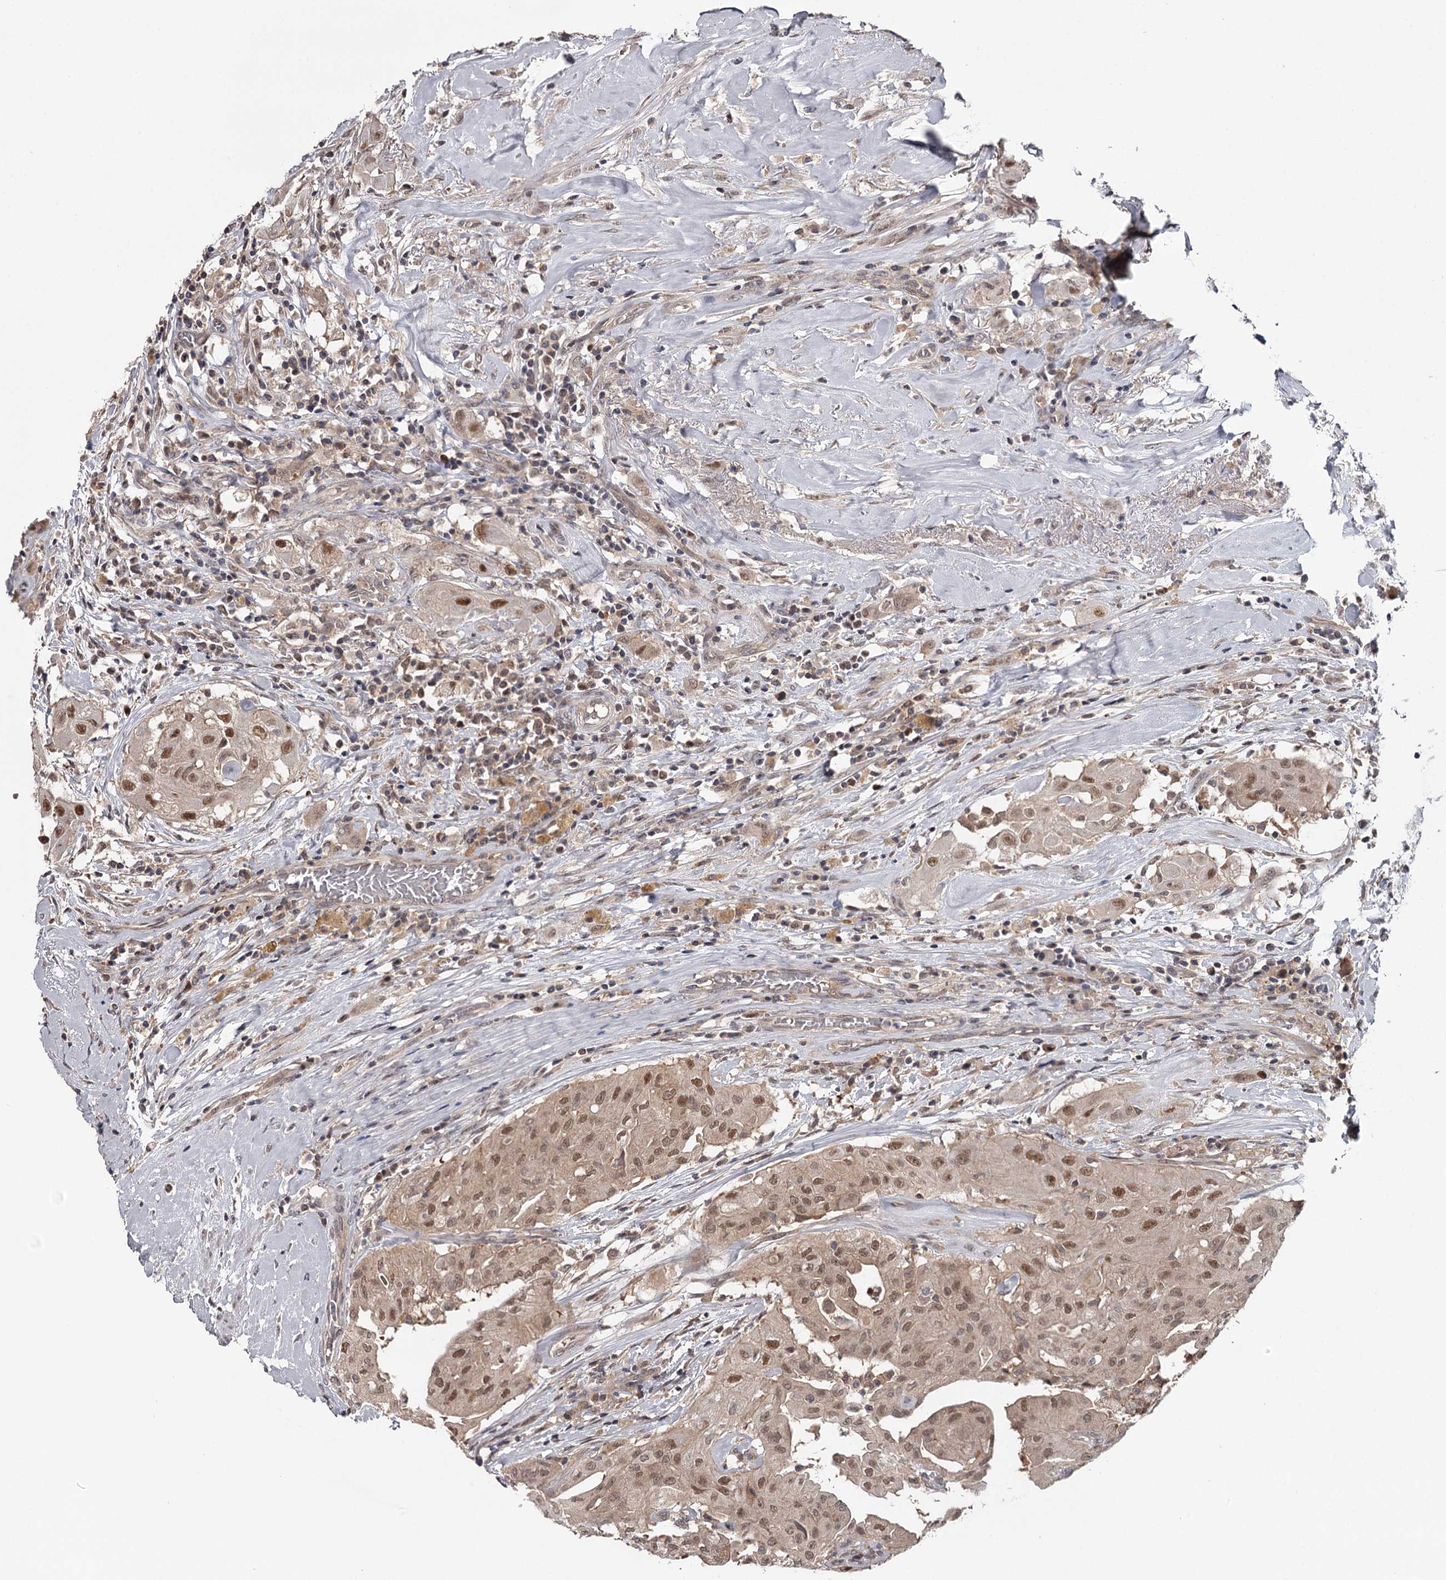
{"staining": {"intensity": "moderate", "quantity": ">75%", "location": "cytoplasmic/membranous,nuclear"}, "tissue": "thyroid cancer", "cell_type": "Tumor cells", "image_type": "cancer", "snomed": [{"axis": "morphology", "description": "Papillary adenocarcinoma, NOS"}, {"axis": "topography", "description": "Thyroid gland"}], "caption": "DAB immunohistochemical staining of human thyroid papillary adenocarcinoma displays moderate cytoplasmic/membranous and nuclear protein staining in about >75% of tumor cells.", "gene": "GTSF1", "patient": {"sex": "female", "age": 59}}